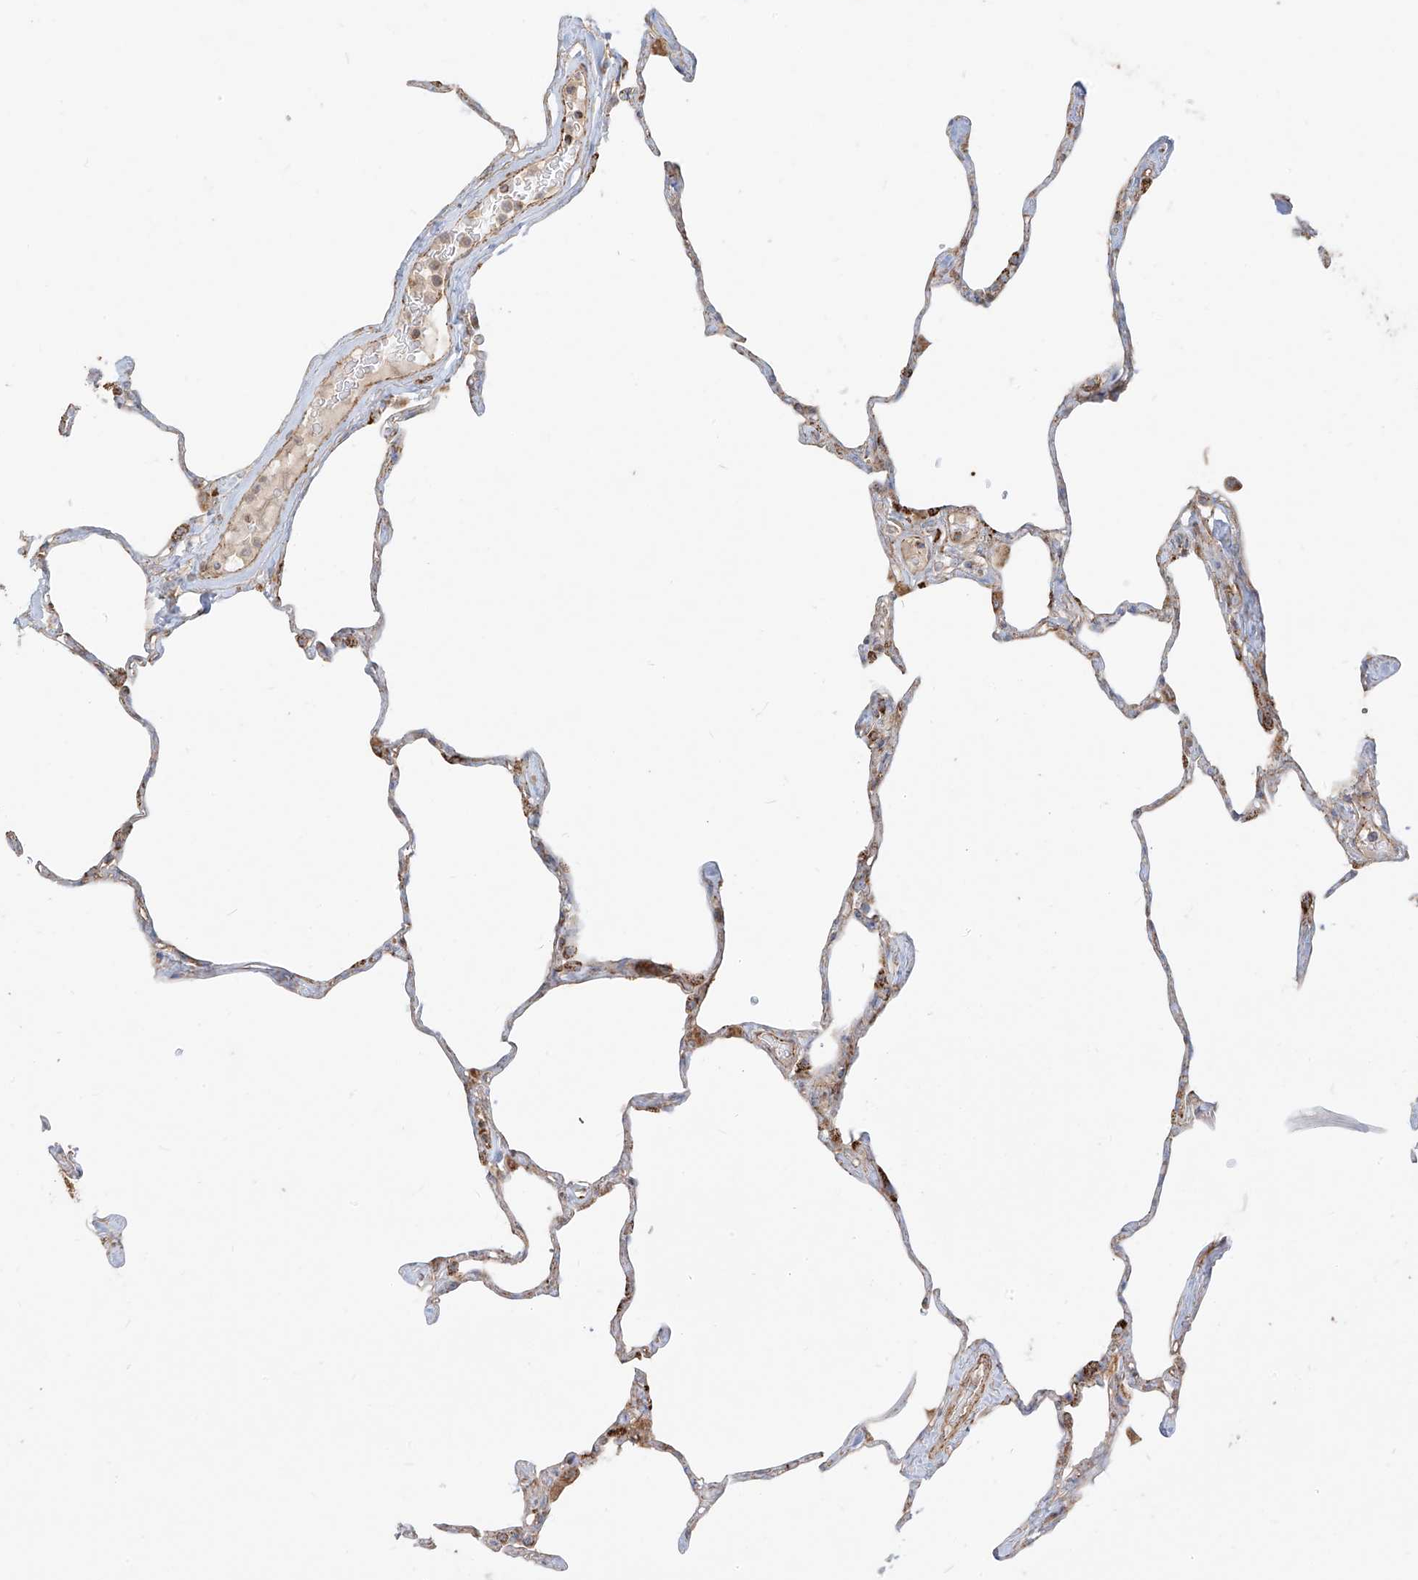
{"staining": {"intensity": "moderate", "quantity": "<25%", "location": "cytoplasmic/membranous"}, "tissue": "lung", "cell_type": "Alveolar cells", "image_type": "normal", "snomed": [{"axis": "morphology", "description": "Normal tissue, NOS"}, {"axis": "topography", "description": "Lung"}], "caption": "DAB immunohistochemical staining of benign lung exhibits moderate cytoplasmic/membranous protein positivity in approximately <25% of alveolar cells.", "gene": "PLCL1", "patient": {"sex": "male", "age": 65}}